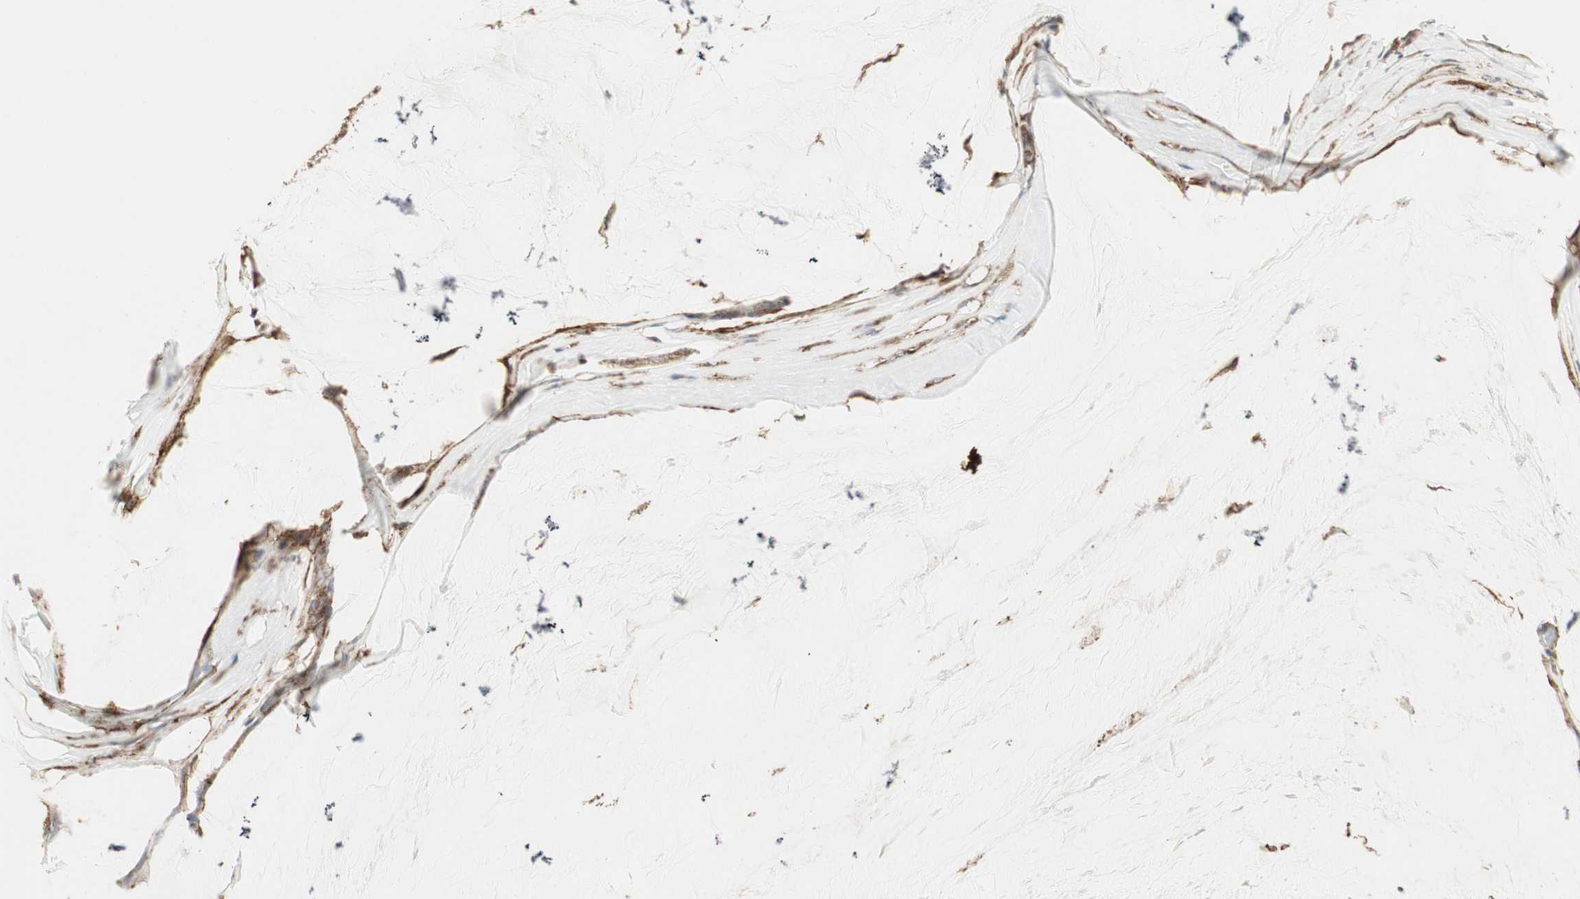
{"staining": {"intensity": "strong", "quantity": ">75%", "location": "cytoplasmic/membranous"}, "tissue": "ovarian cancer", "cell_type": "Tumor cells", "image_type": "cancer", "snomed": [{"axis": "morphology", "description": "Cystadenocarcinoma, mucinous, NOS"}, {"axis": "topography", "description": "Ovary"}], "caption": "A brown stain shows strong cytoplasmic/membranous positivity of a protein in human ovarian mucinous cystadenocarcinoma tumor cells. (Brightfield microscopy of DAB IHC at high magnification).", "gene": "H6PD", "patient": {"sex": "female", "age": 39}}